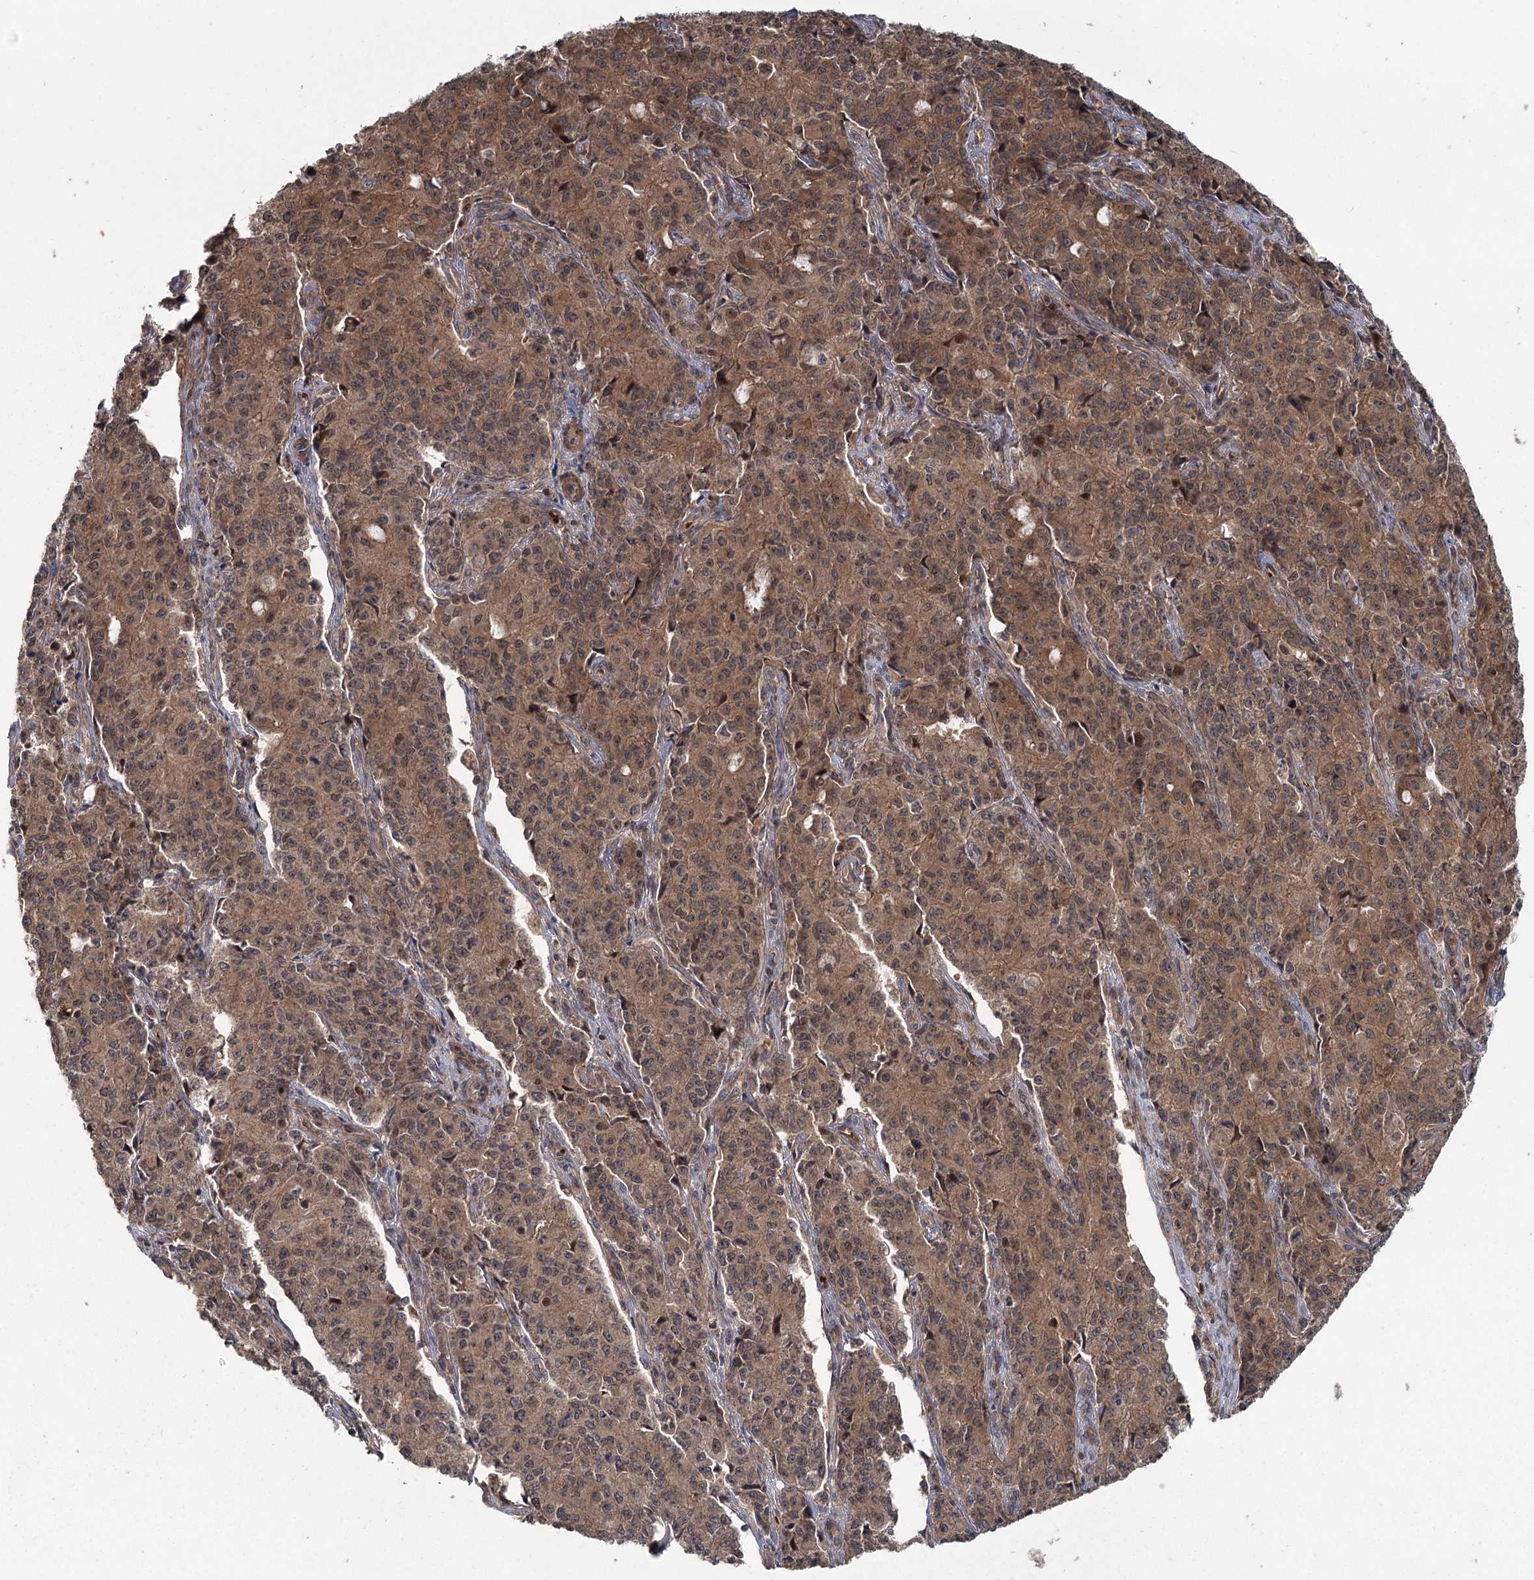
{"staining": {"intensity": "moderate", "quantity": ">75%", "location": "cytoplasmic/membranous,nuclear"}, "tissue": "endometrial cancer", "cell_type": "Tumor cells", "image_type": "cancer", "snomed": [{"axis": "morphology", "description": "Adenocarcinoma, NOS"}, {"axis": "topography", "description": "Endometrium"}], "caption": "Immunohistochemical staining of endometrial cancer (adenocarcinoma) shows moderate cytoplasmic/membranous and nuclear protein staining in about >75% of tumor cells.", "gene": "RAPGEF6", "patient": {"sex": "female", "age": 50}}